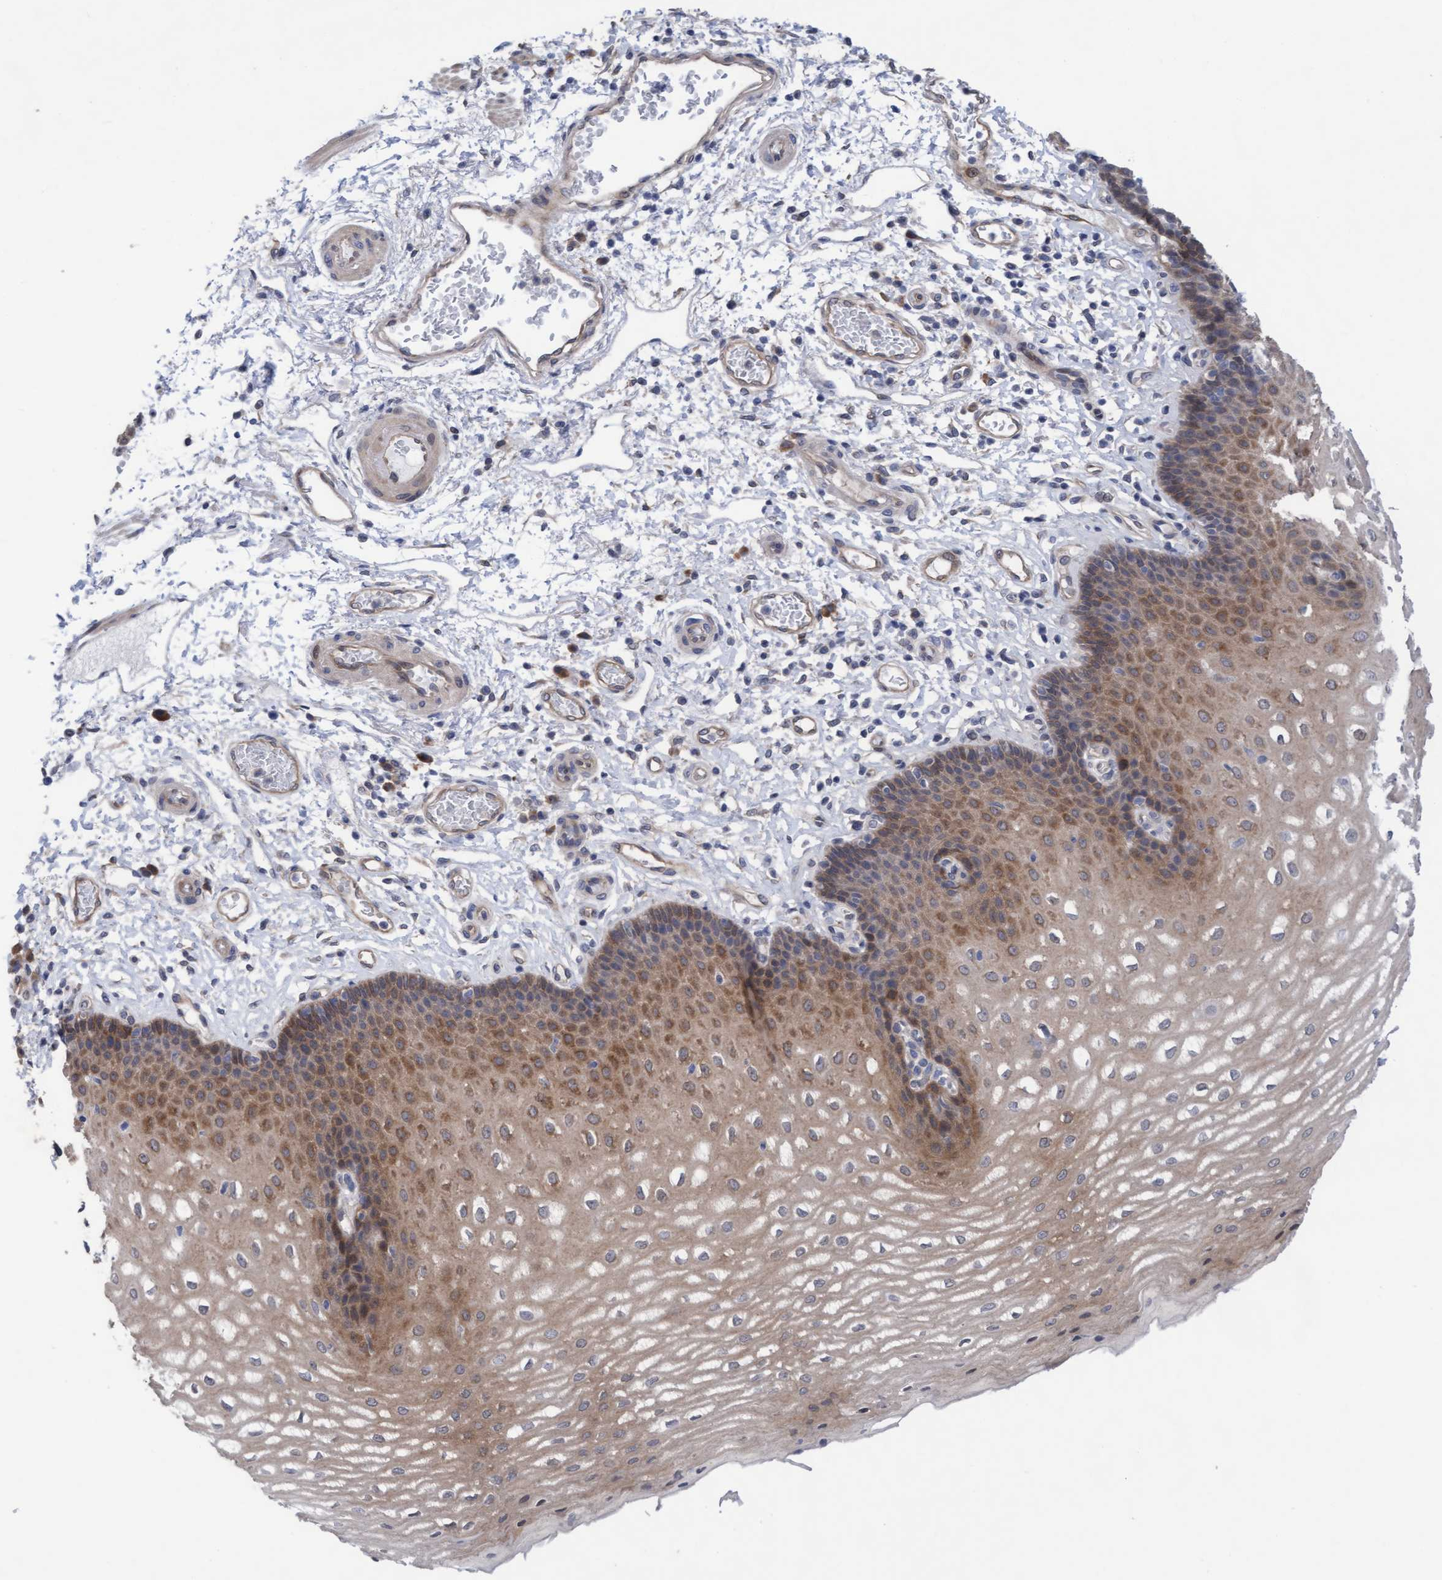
{"staining": {"intensity": "moderate", "quantity": ">75%", "location": "cytoplasmic/membranous"}, "tissue": "esophagus", "cell_type": "Squamous epithelial cells", "image_type": "normal", "snomed": [{"axis": "morphology", "description": "Normal tissue, NOS"}, {"axis": "topography", "description": "Esophagus"}], "caption": "Immunohistochemistry (IHC) (DAB (3,3'-diaminobenzidine)) staining of benign human esophagus reveals moderate cytoplasmic/membranous protein staining in about >75% of squamous epithelial cells.", "gene": "PLCD1", "patient": {"sex": "male", "age": 54}}